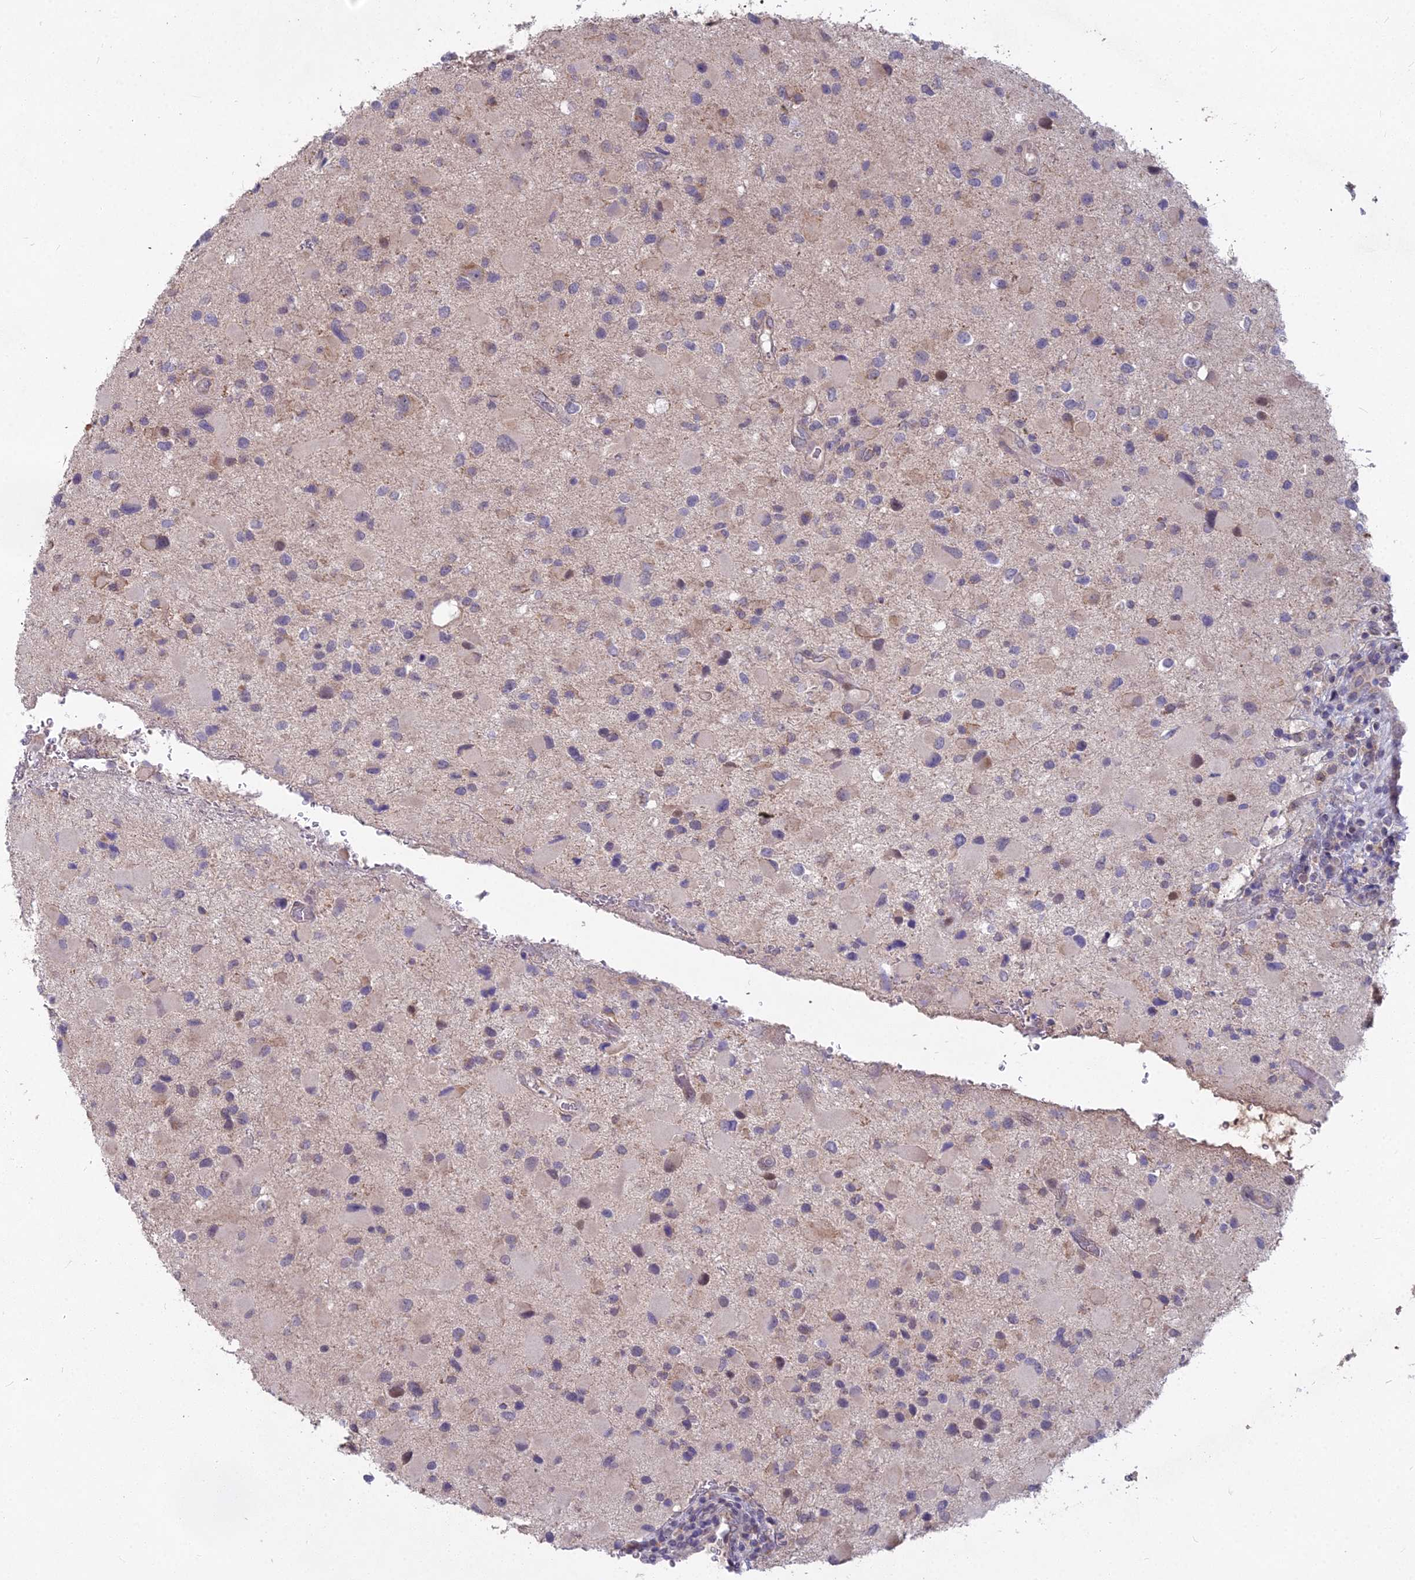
{"staining": {"intensity": "weak", "quantity": "25%-75%", "location": "cytoplasmic/membranous"}, "tissue": "glioma", "cell_type": "Tumor cells", "image_type": "cancer", "snomed": [{"axis": "morphology", "description": "Glioma, malignant, Low grade"}, {"axis": "topography", "description": "Brain"}], "caption": "Malignant low-grade glioma stained with a brown dye shows weak cytoplasmic/membranous positive expression in approximately 25%-75% of tumor cells.", "gene": "MICU2", "patient": {"sex": "female", "age": 32}}